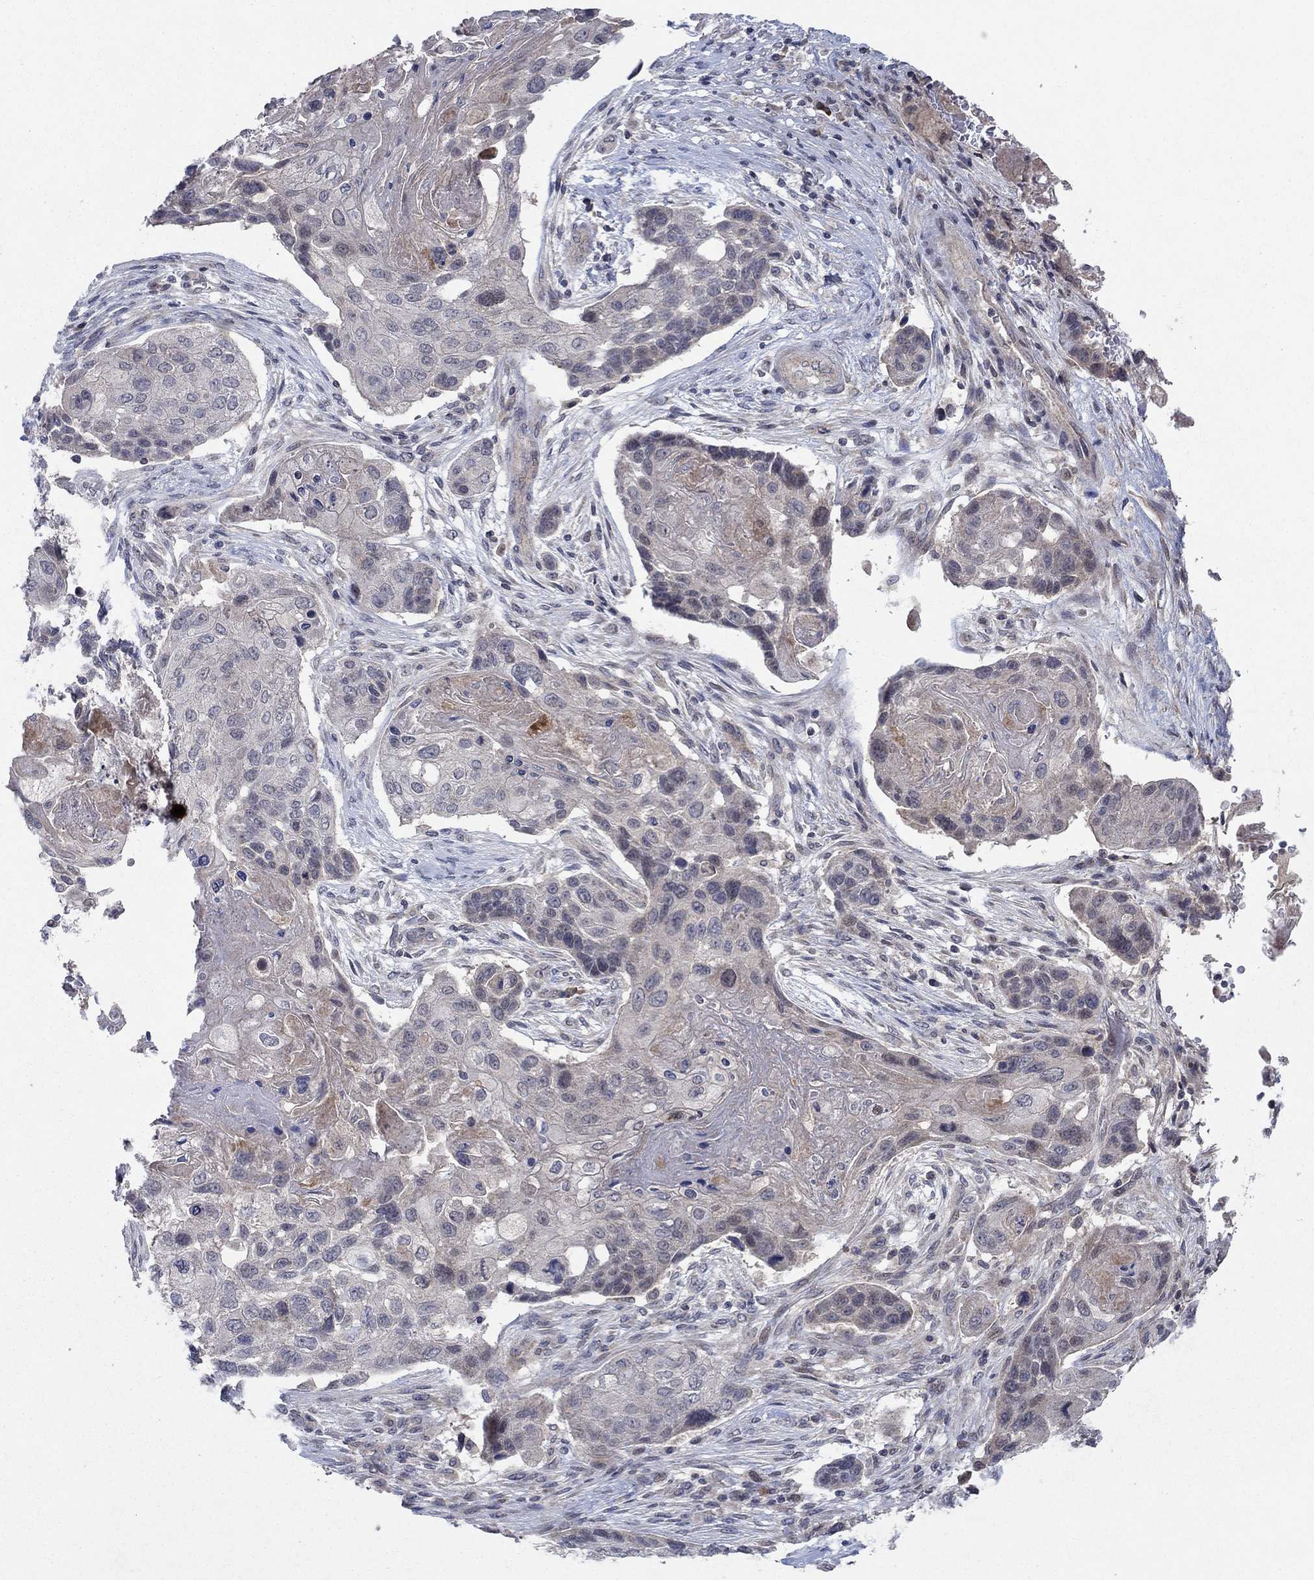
{"staining": {"intensity": "negative", "quantity": "none", "location": "none"}, "tissue": "lung cancer", "cell_type": "Tumor cells", "image_type": "cancer", "snomed": [{"axis": "morphology", "description": "Normal tissue, NOS"}, {"axis": "morphology", "description": "Squamous cell carcinoma, NOS"}, {"axis": "topography", "description": "Bronchus"}, {"axis": "topography", "description": "Lung"}], "caption": "Tumor cells are negative for brown protein staining in lung squamous cell carcinoma.", "gene": "IL4", "patient": {"sex": "male", "age": 69}}